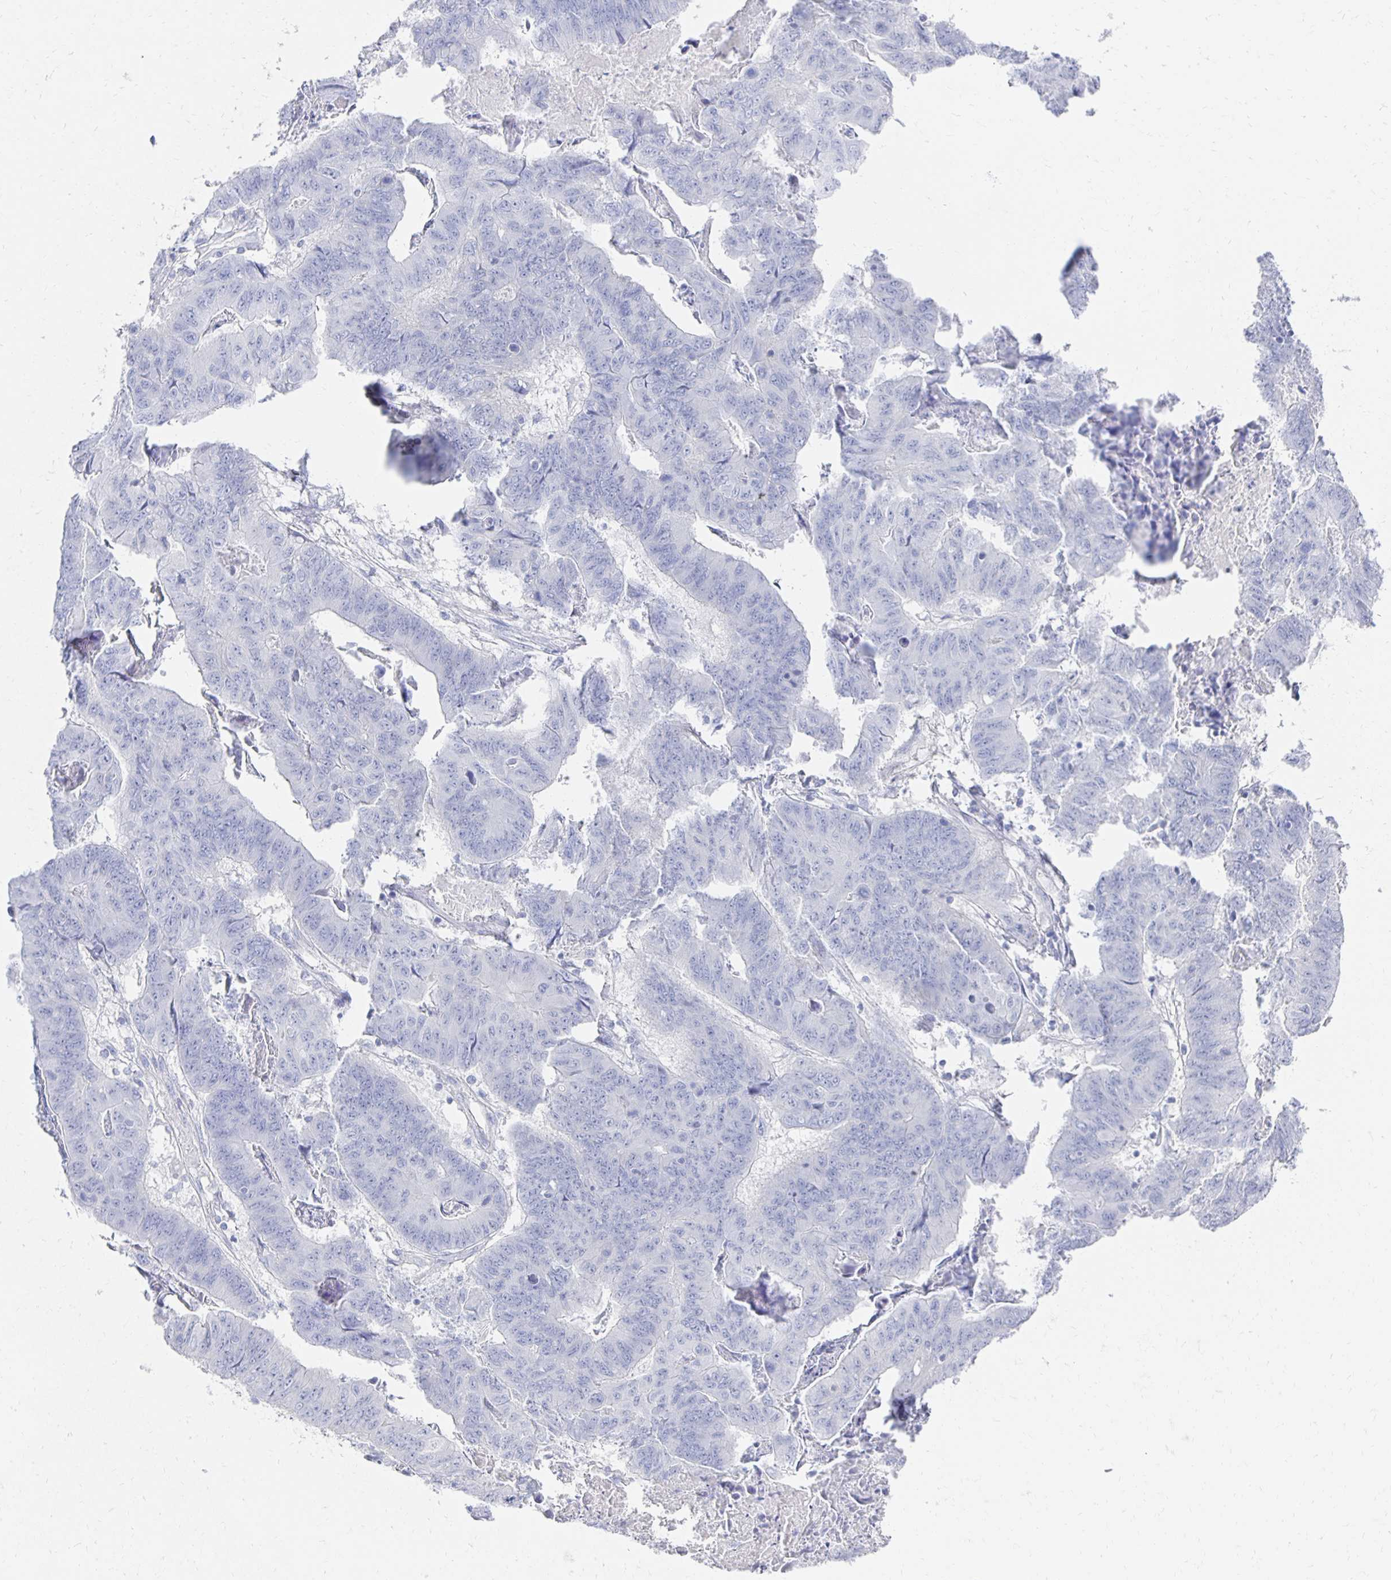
{"staining": {"intensity": "negative", "quantity": "none", "location": "none"}, "tissue": "stomach cancer", "cell_type": "Tumor cells", "image_type": "cancer", "snomed": [{"axis": "morphology", "description": "Adenocarcinoma, NOS"}, {"axis": "topography", "description": "Stomach, lower"}], "caption": "Tumor cells show no significant staining in stomach adenocarcinoma.", "gene": "PRDM7", "patient": {"sex": "male", "age": 77}}